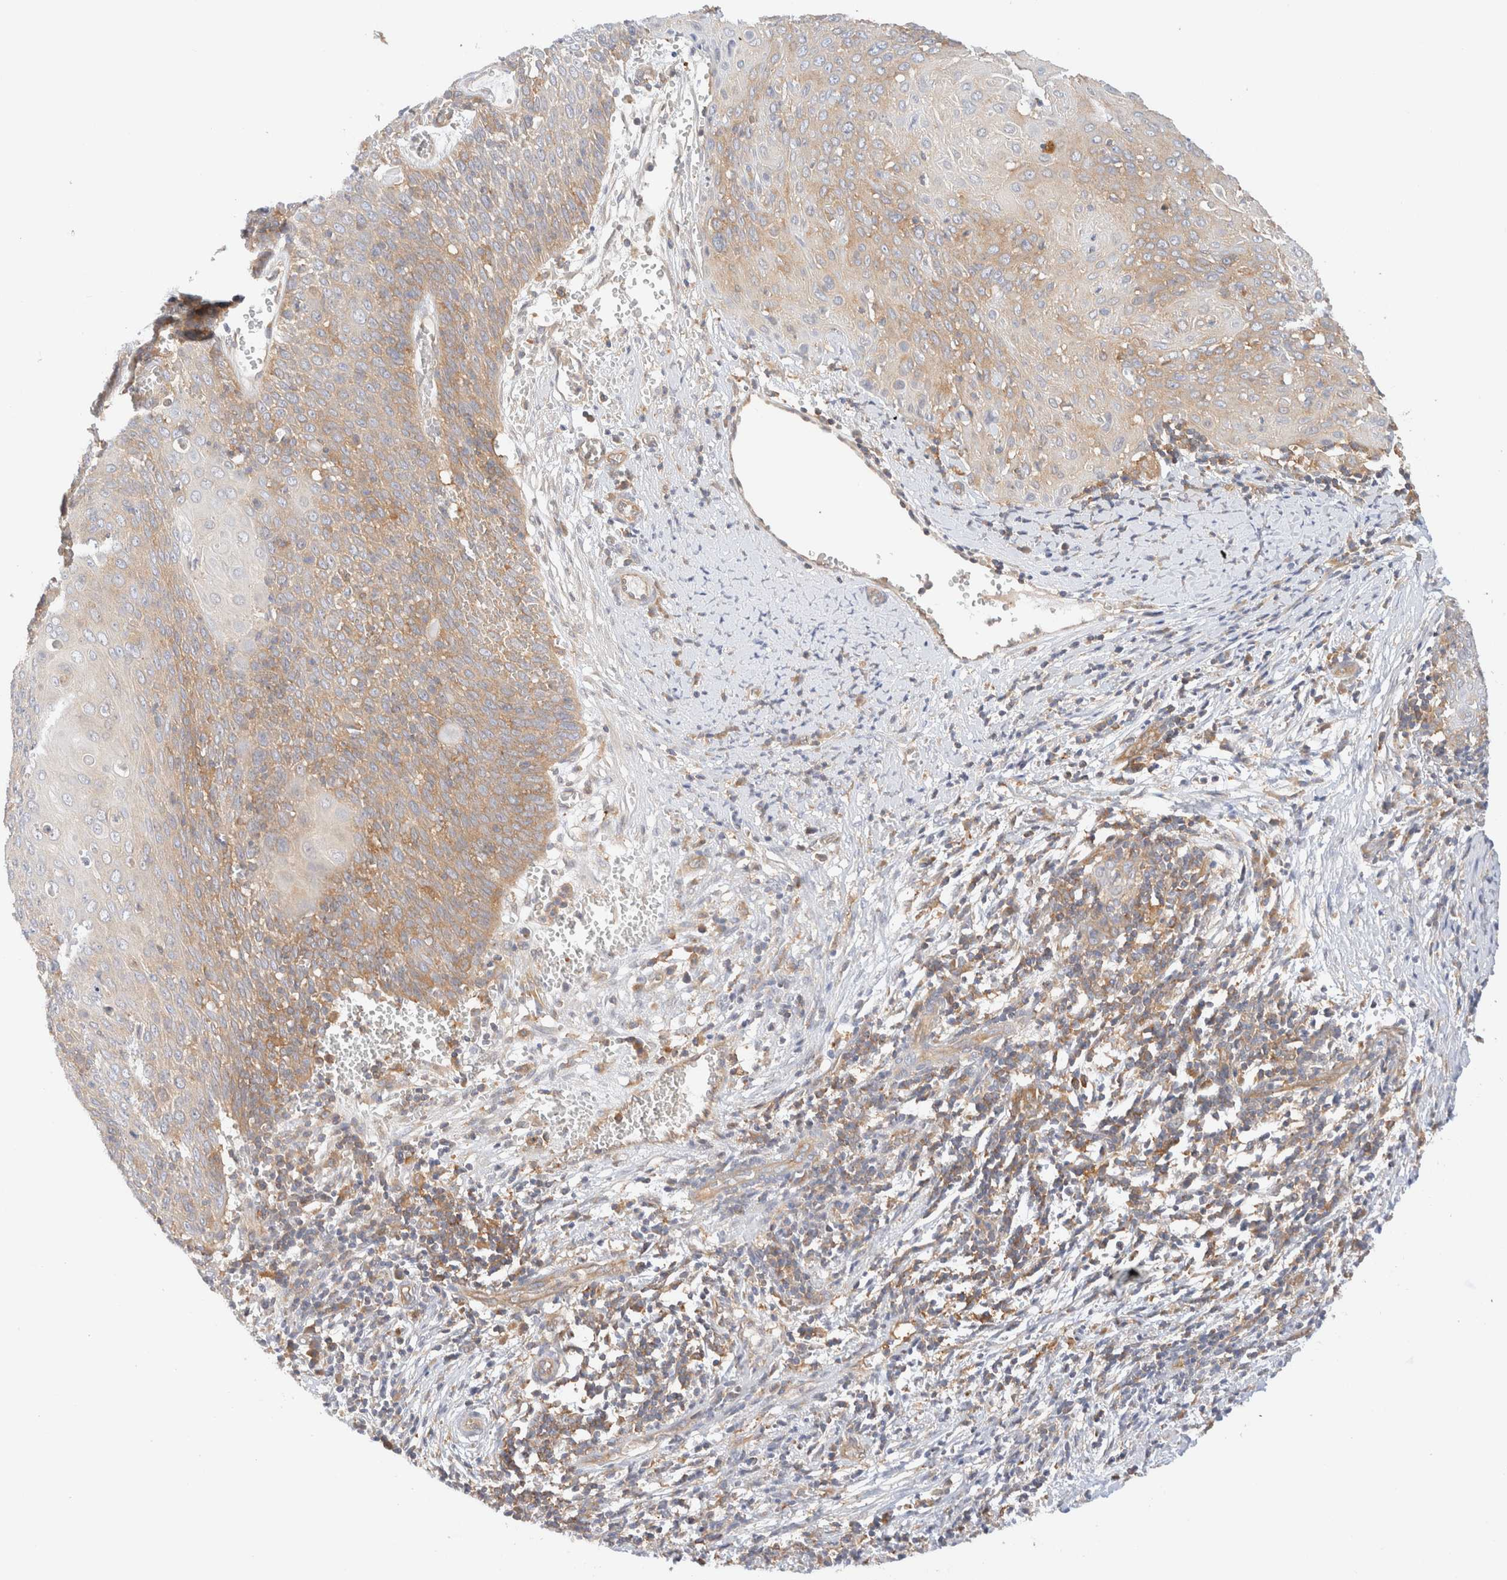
{"staining": {"intensity": "weak", "quantity": ">75%", "location": "cytoplasmic/membranous"}, "tissue": "cervical cancer", "cell_type": "Tumor cells", "image_type": "cancer", "snomed": [{"axis": "morphology", "description": "Squamous cell carcinoma, NOS"}, {"axis": "topography", "description": "Cervix"}], "caption": "Immunohistochemistry histopathology image of neoplastic tissue: human squamous cell carcinoma (cervical) stained using IHC demonstrates low levels of weak protein expression localized specifically in the cytoplasmic/membranous of tumor cells, appearing as a cytoplasmic/membranous brown color.", "gene": "RABEP1", "patient": {"sex": "female", "age": 39}}